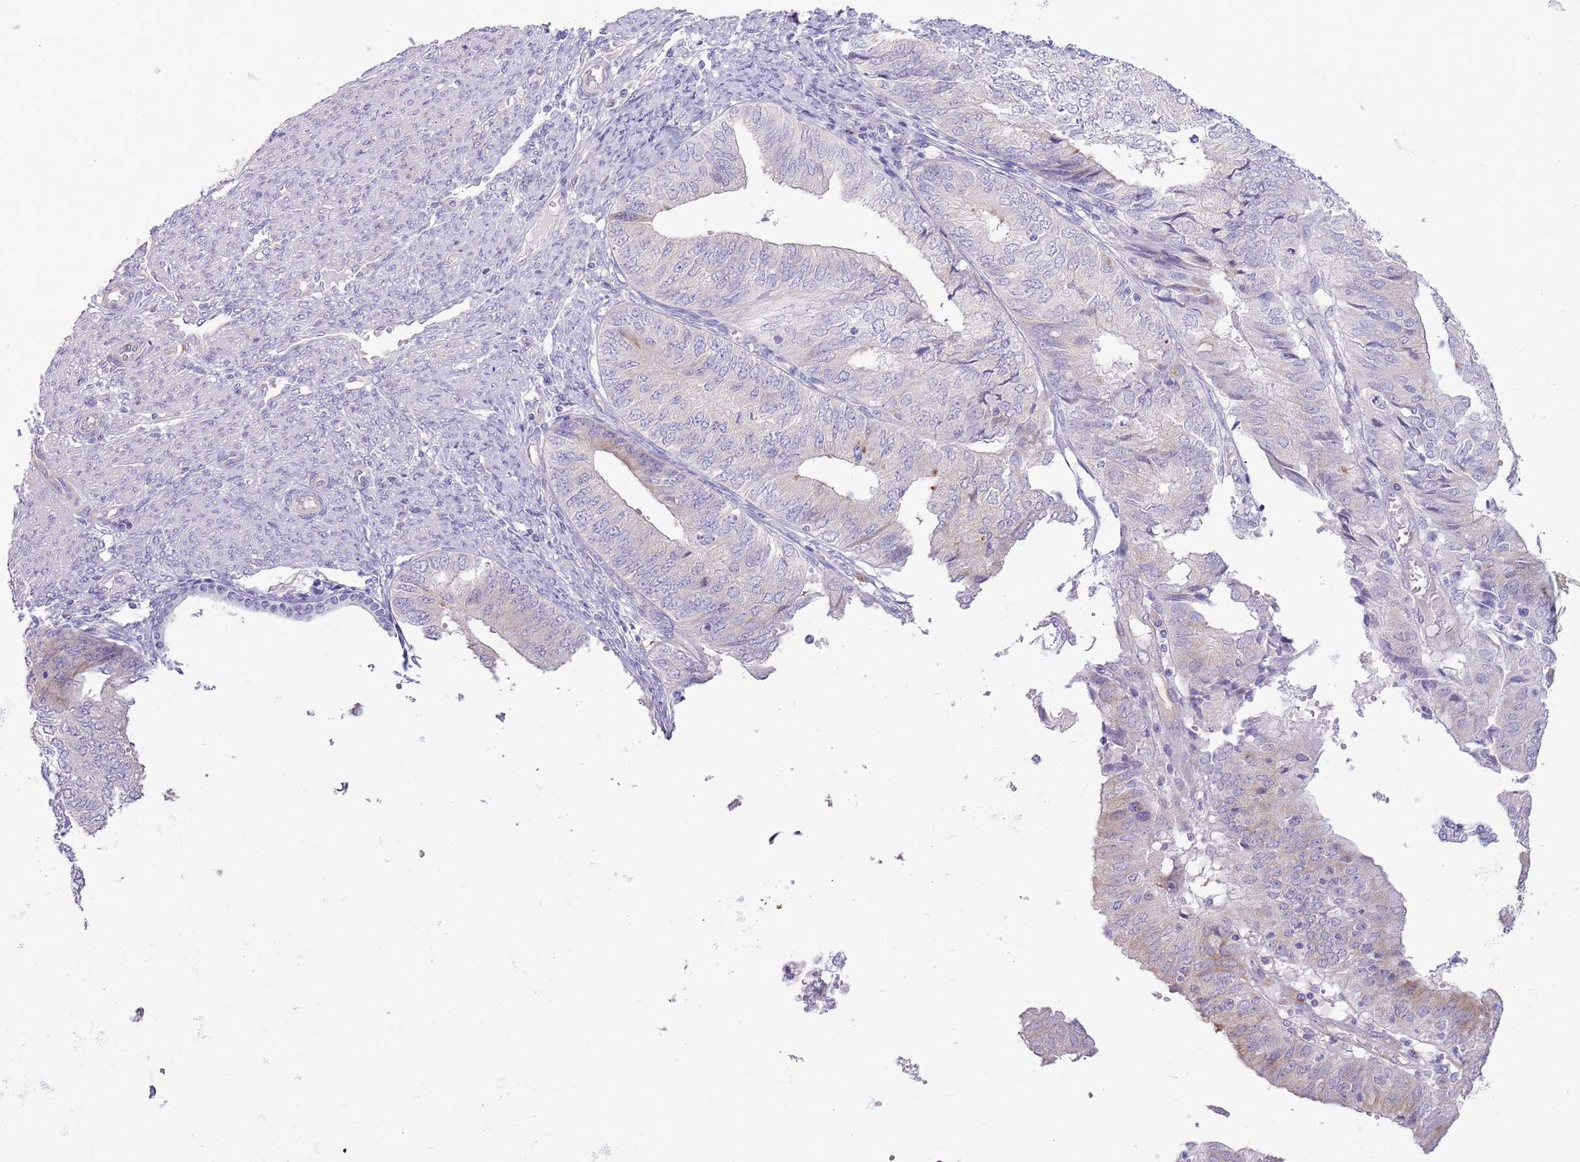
{"staining": {"intensity": "negative", "quantity": "none", "location": "none"}, "tissue": "endometrial cancer", "cell_type": "Tumor cells", "image_type": "cancer", "snomed": [{"axis": "morphology", "description": "Adenocarcinoma, NOS"}, {"axis": "topography", "description": "Endometrium"}], "caption": "Immunohistochemistry image of endometrial adenocarcinoma stained for a protein (brown), which shows no expression in tumor cells.", "gene": "ZC4H2", "patient": {"sex": "female", "age": 68}}